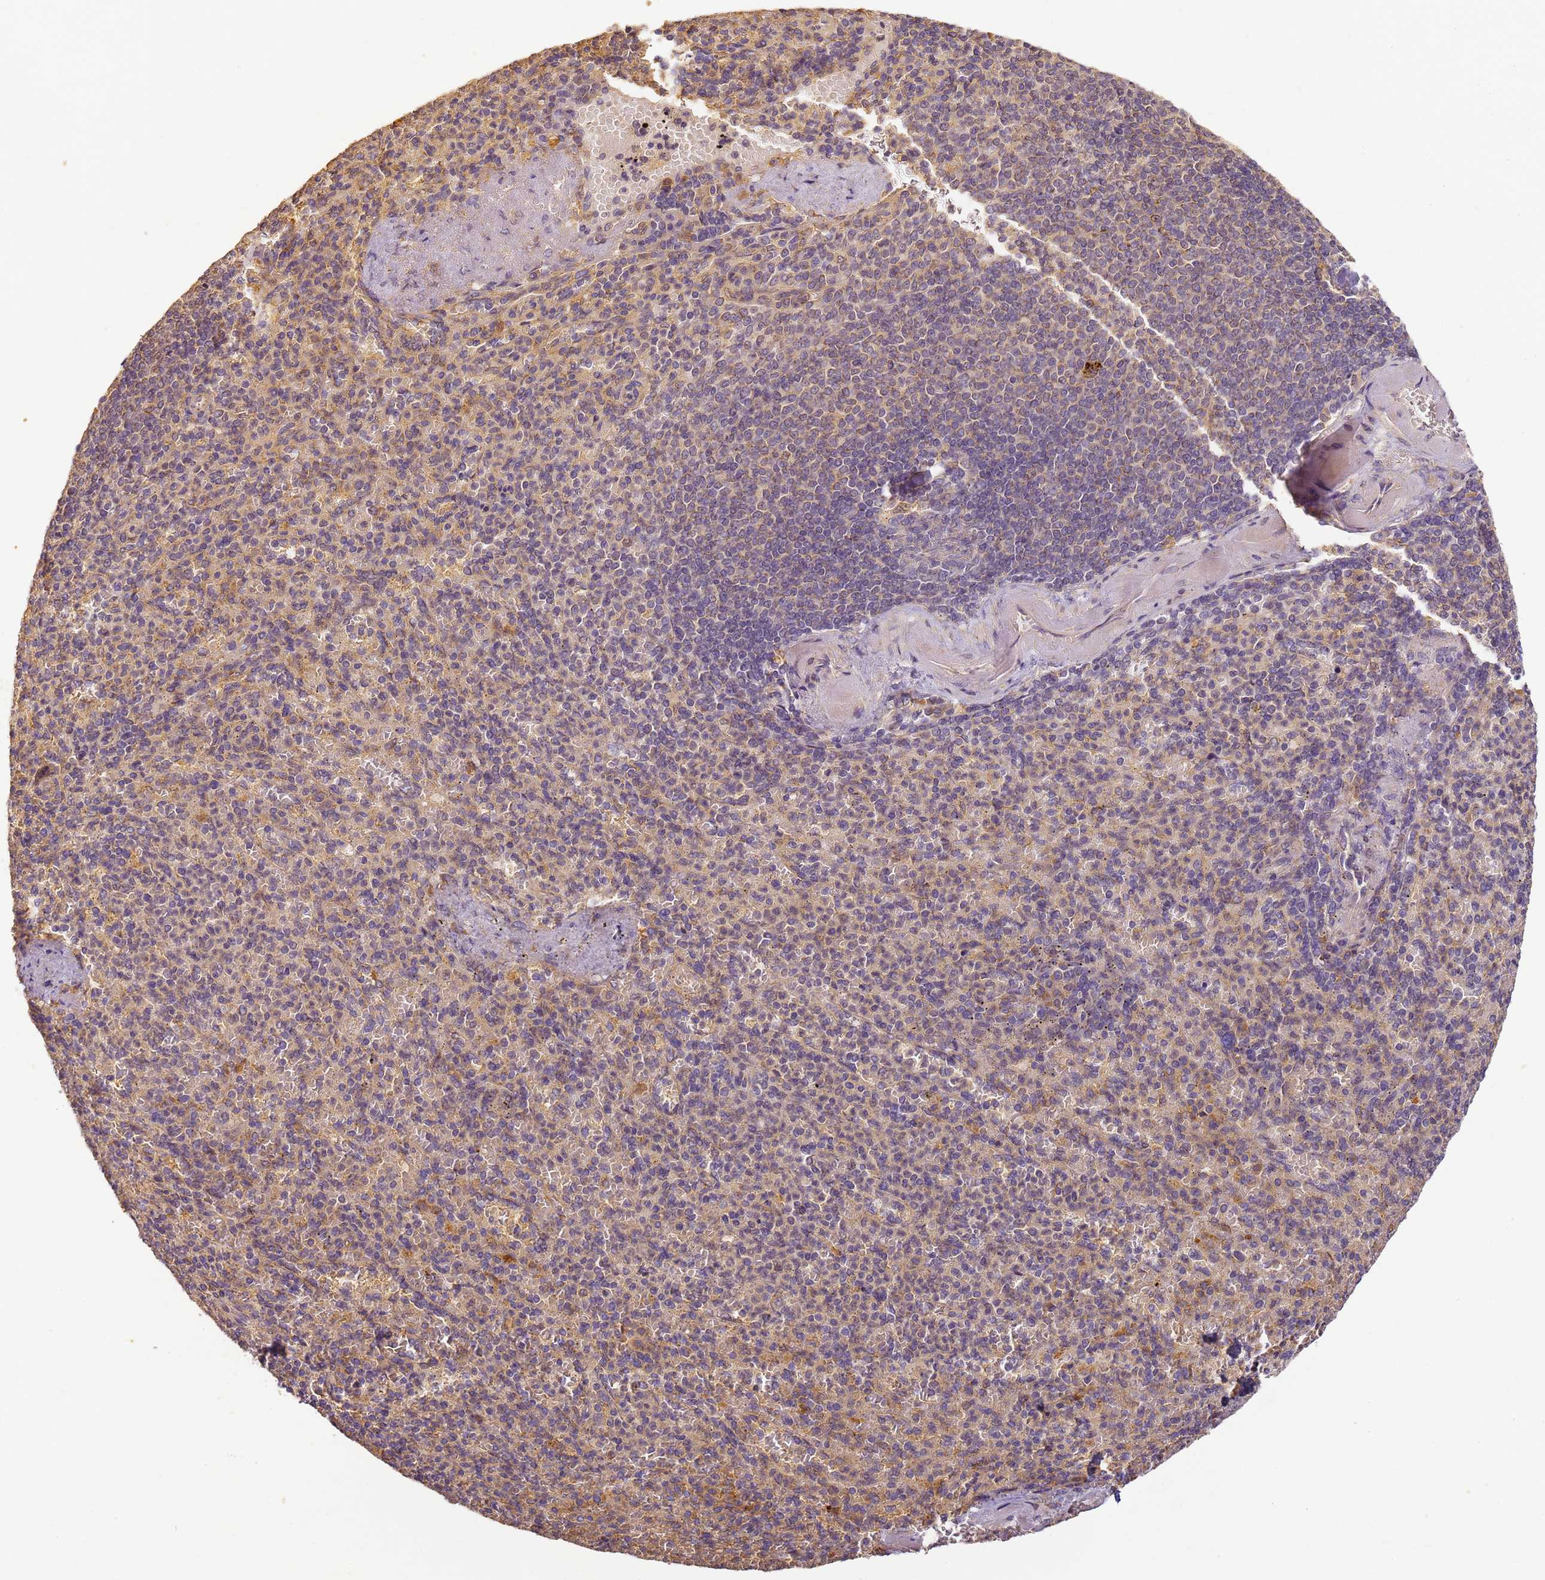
{"staining": {"intensity": "weak", "quantity": "<25%", "location": "cytoplasmic/membranous"}, "tissue": "spleen", "cell_type": "Cells in red pulp", "image_type": "normal", "snomed": [{"axis": "morphology", "description": "Normal tissue, NOS"}, {"axis": "topography", "description": "Spleen"}], "caption": "IHC of benign human spleen exhibits no staining in cells in red pulp.", "gene": "TIGAR", "patient": {"sex": "female", "age": 74}}